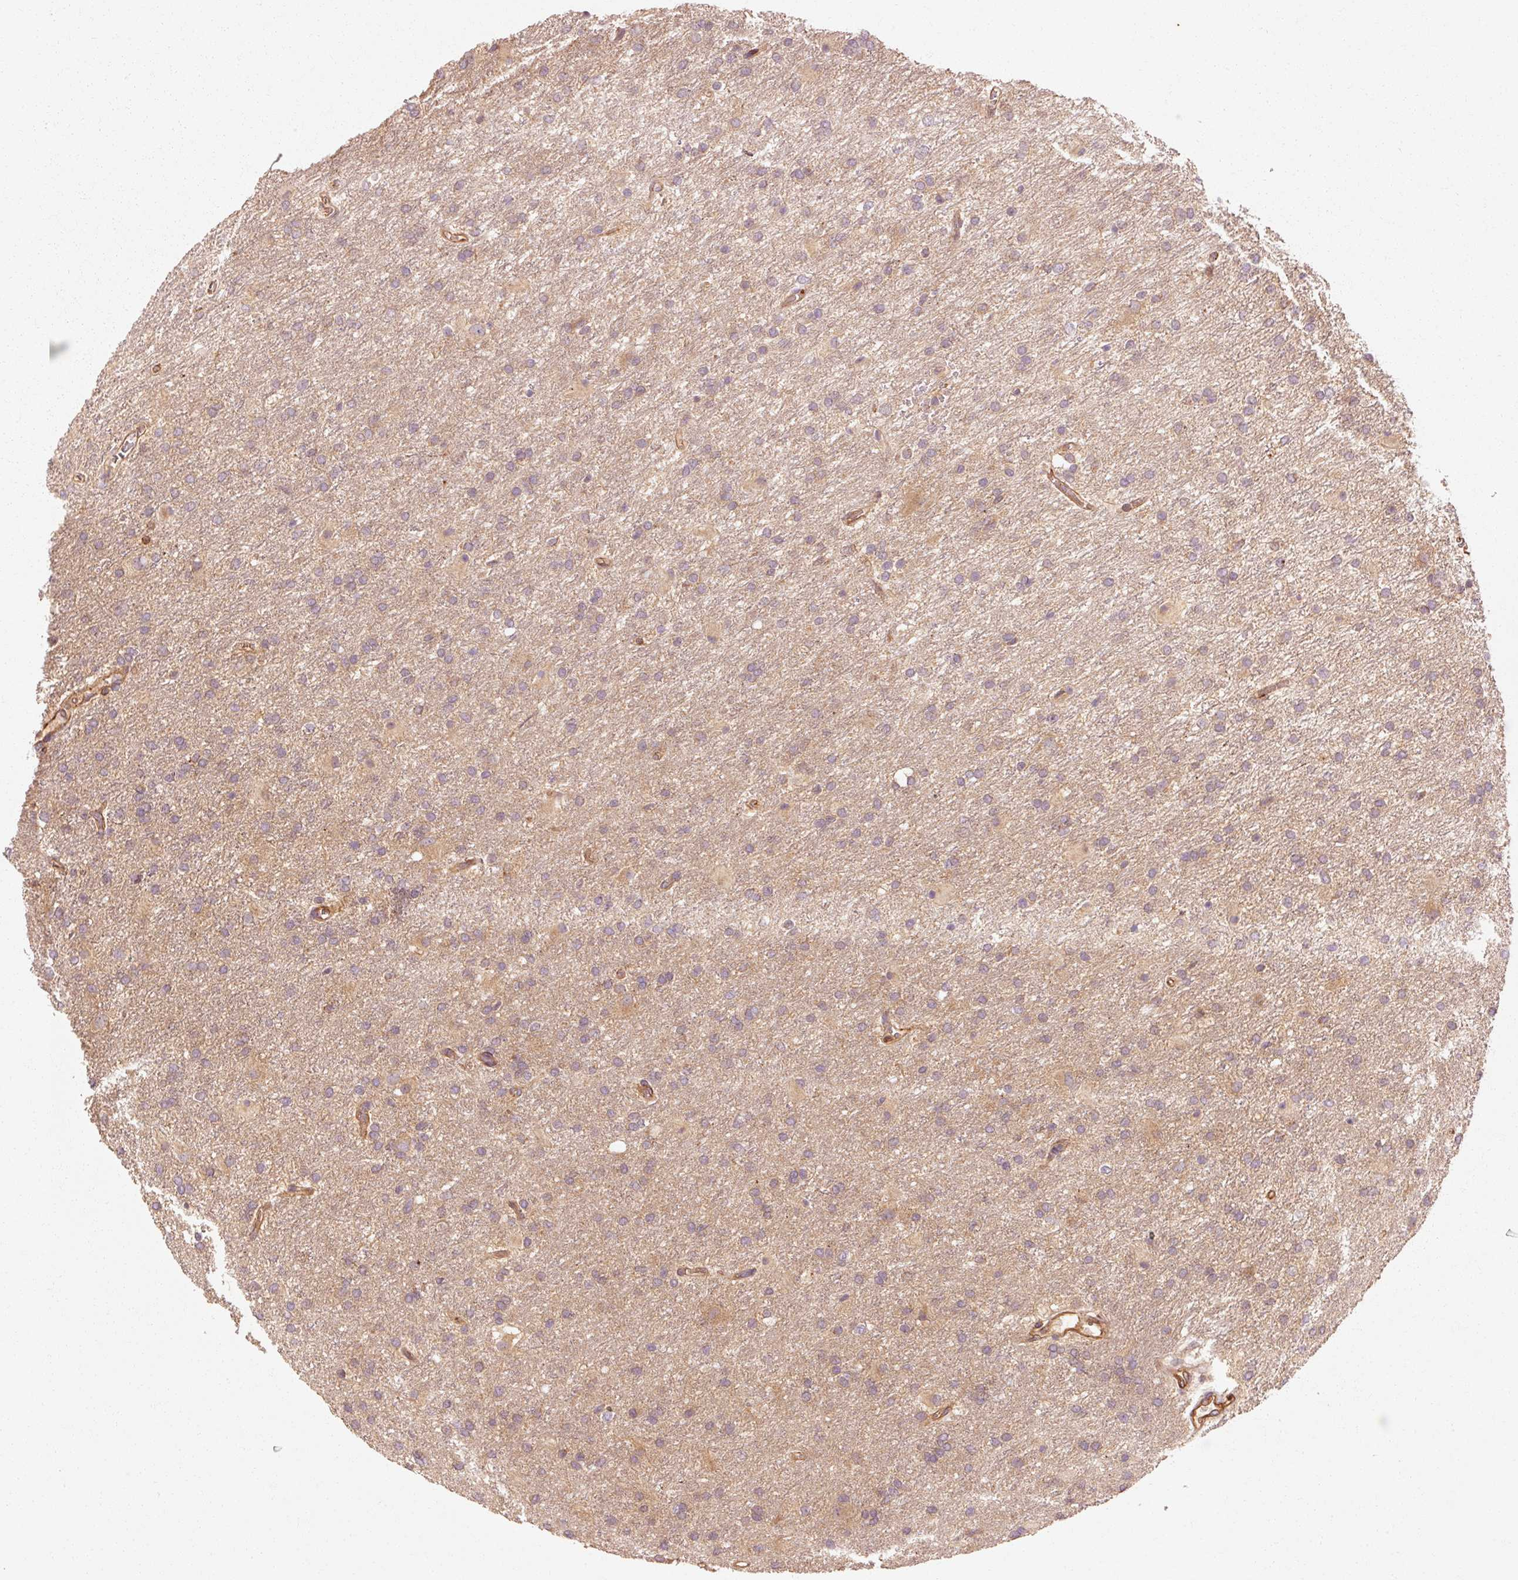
{"staining": {"intensity": "negative", "quantity": "none", "location": "none"}, "tissue": "glioma", "cell_type": "Tumor cells", "image_type": "cancer", "snomed": [{"axis": "morphology", "description": "Glioma, malignant, High grade"}, {"axis": "topography", "description": "Brain"}], "caption": "A photomicrograph of malignant glioma (high-grade) stained for a protein reveals no brown staining in tumor cells.", "gene": "CTNNA1", "patient": {"sex": "female", "age": 50}}